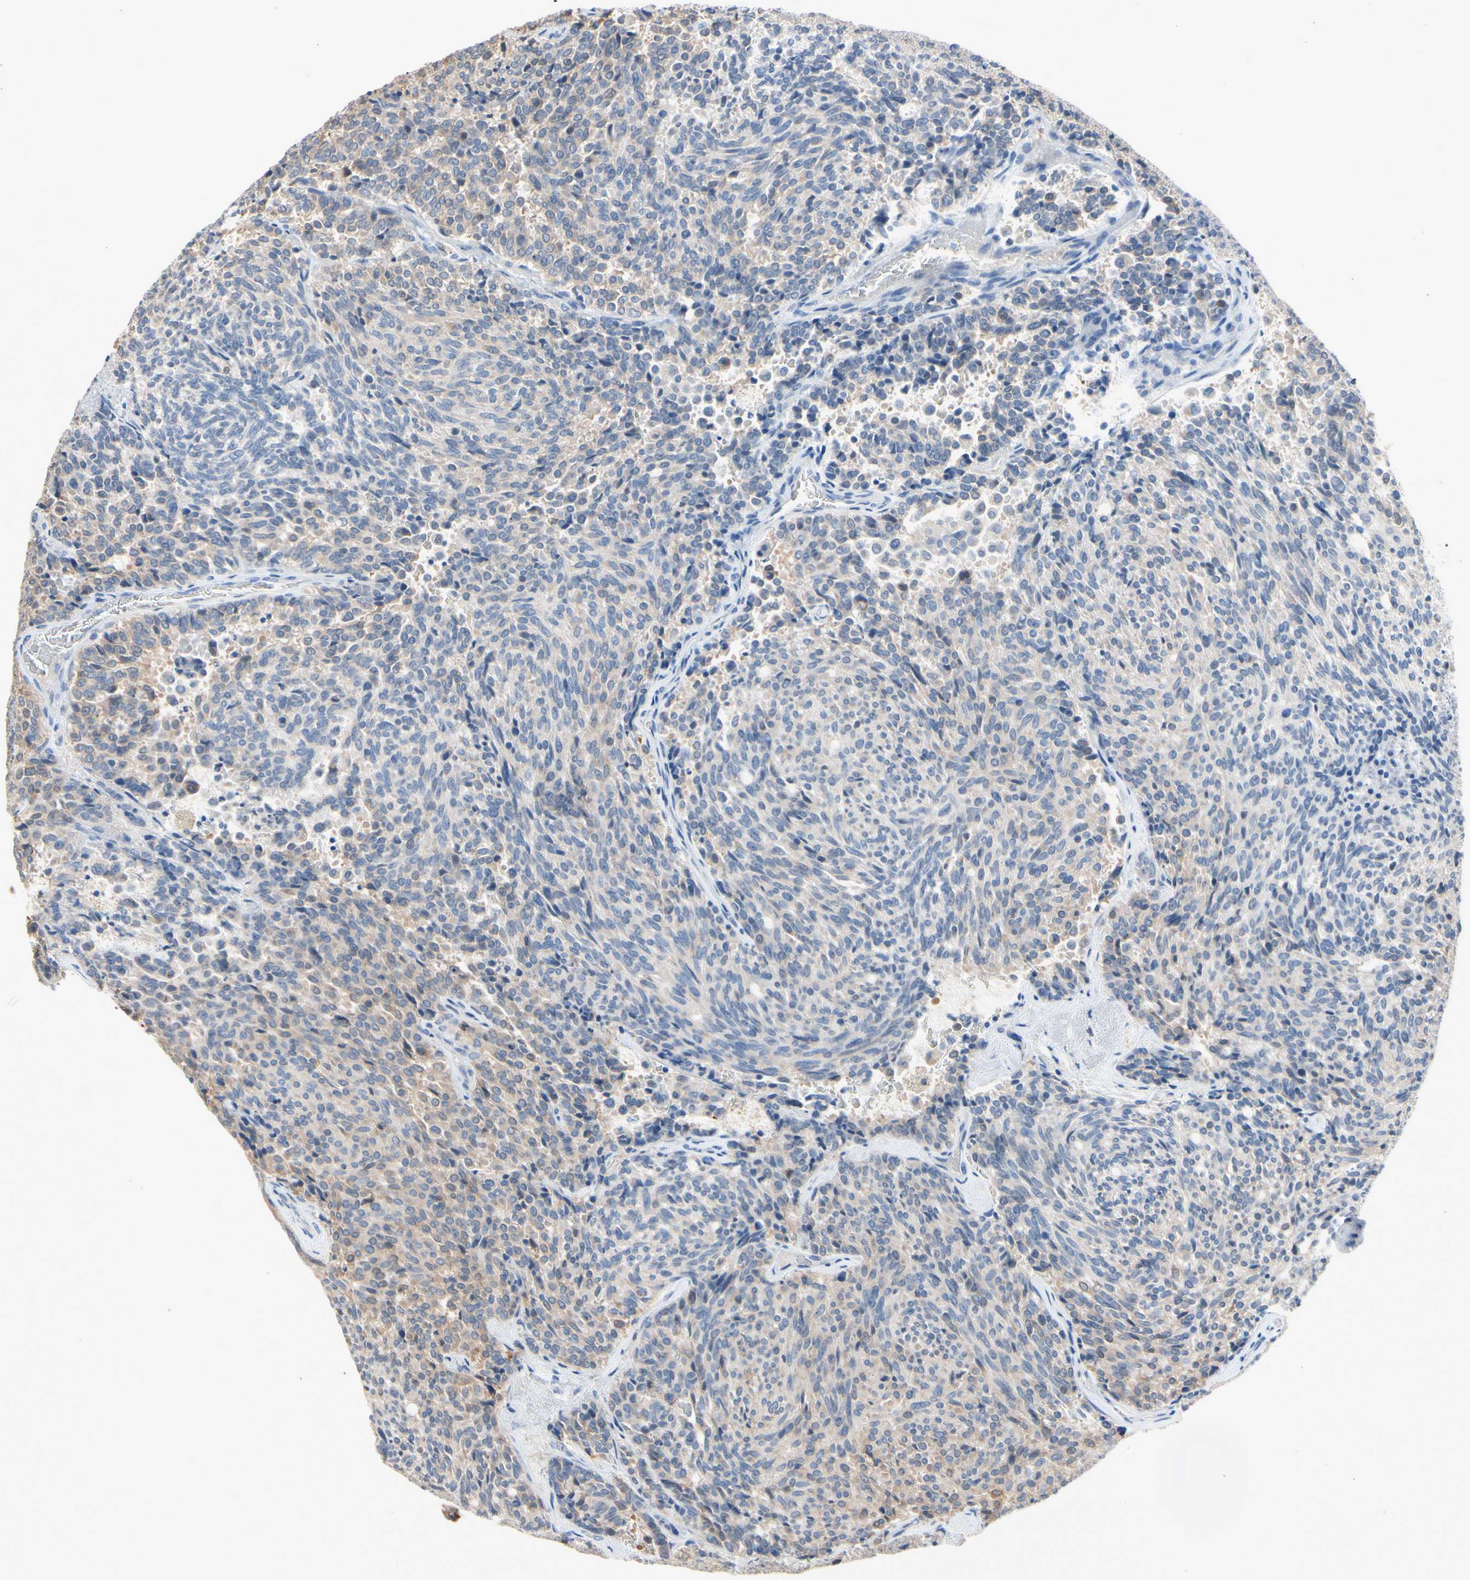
{"staining": {"intensity": "weak", "quantity": "25%-75%", "location": "cytoplasmic/membranous"}, "tissue": "carcinoid", "cell_type": "Tumor cells", "image_type": "cancer", "snomed": [{"axis": "morphology", "description": "Carcinoid, malignant, NOS"}, {"axis": "topography", "description": "Pancreas"}], "caption": "Immunohistochemical staining of carcinoid displays weak cytoplasmic/membranous protein positivity in about 25%-75% of tumor cells.", "gene": "MARK1", "patient": {"sex": "female", "age": 54}}